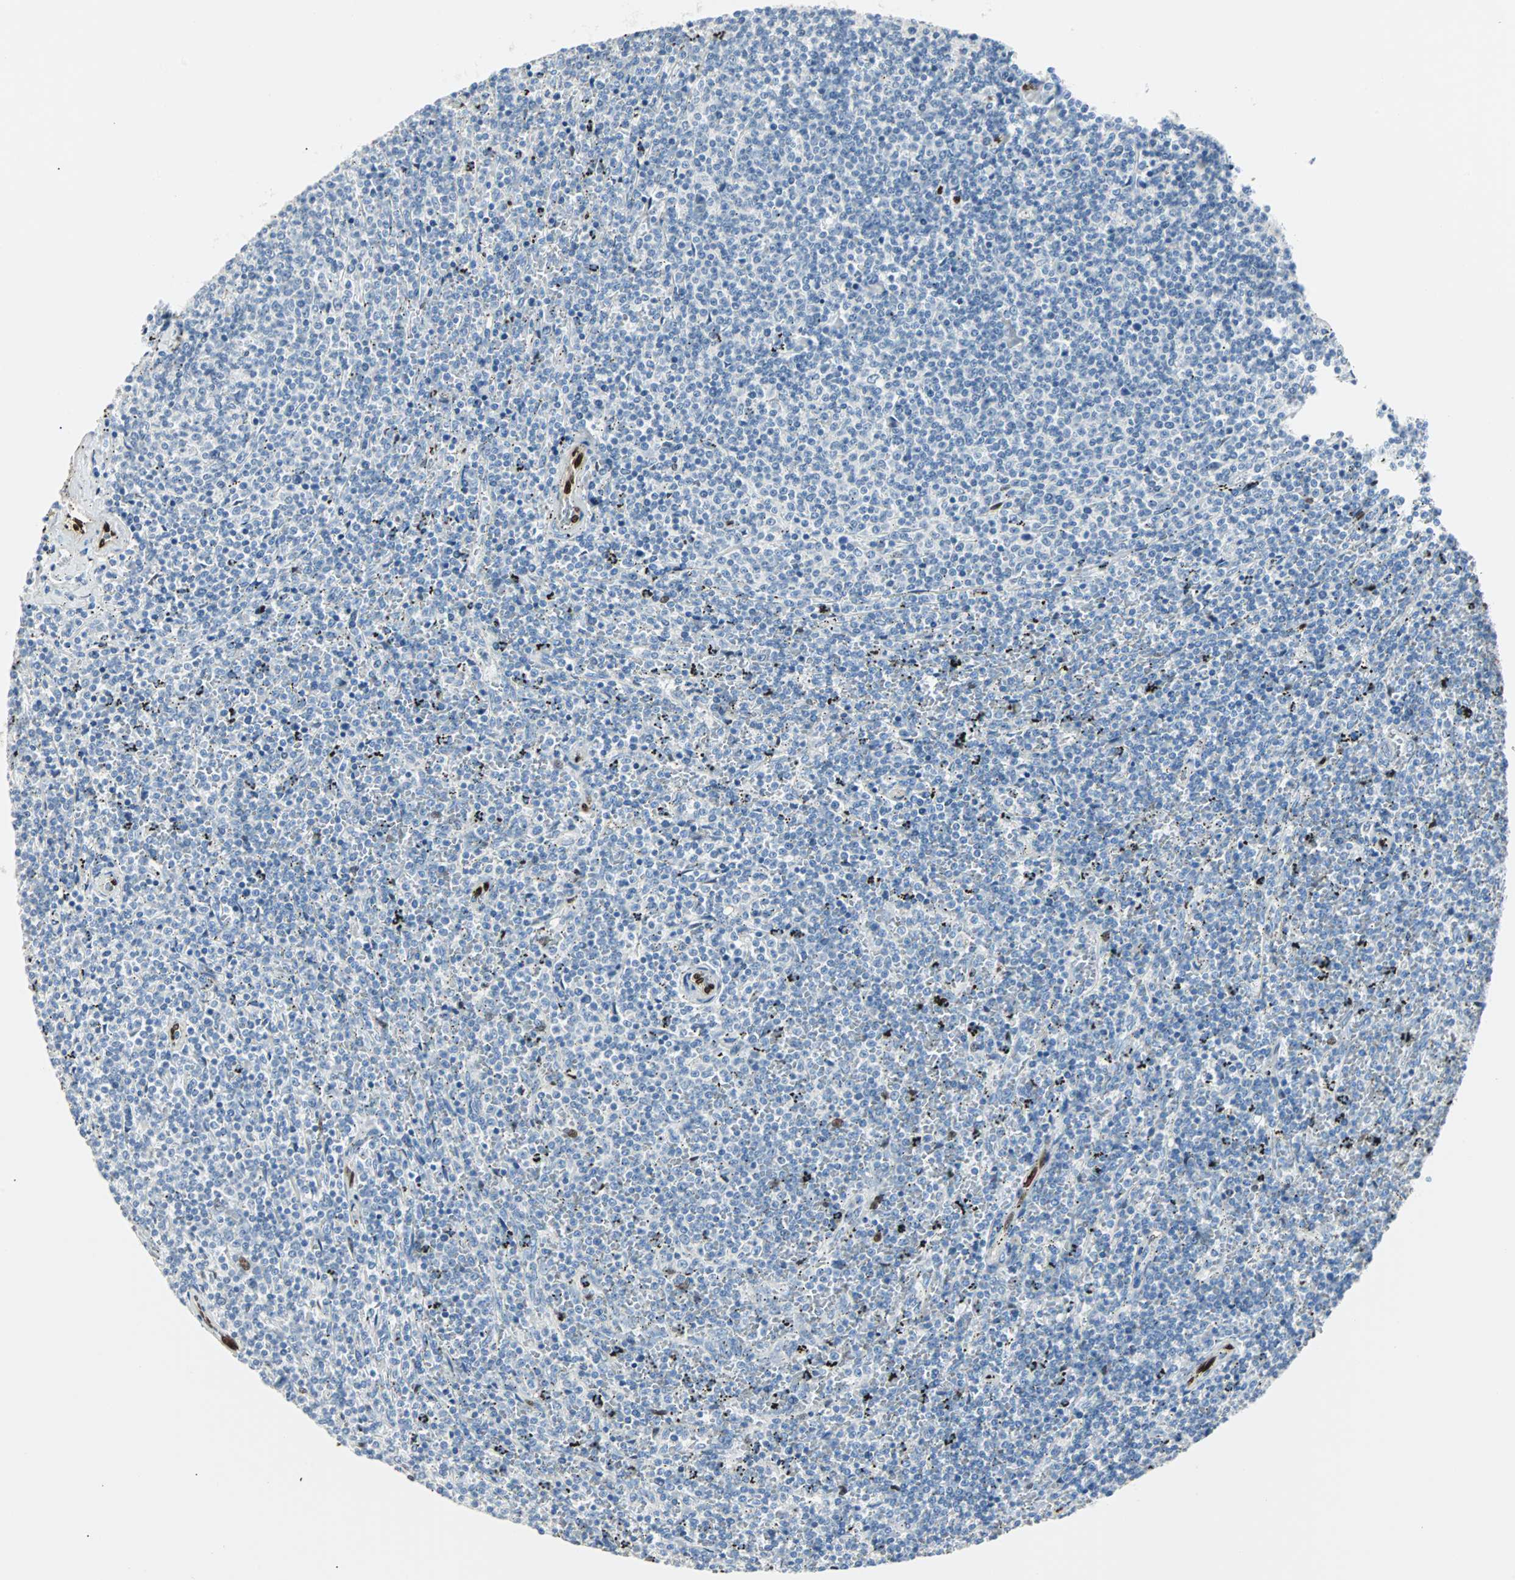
{"staining": {"intensity": "negative", "quantity": "none", "location": "none"}, "tissue": "lymphoma", "cell_type": "Tumor cells", "image_type": "cancer", "snomed": [{"axis": "morphology", "description": "Malignant lymphoma, non-Hodgkin's type, Low grade"}, {"axis": "topography", "description": "Spleen"}], "caption": "An image of malignant lymphoma, non-Hodgkin's type (low-grade) stained for a protein reveals no brown staining in tumor cells.", "gene": "IL33", "patient": {"sex": "female", "age": 50}}